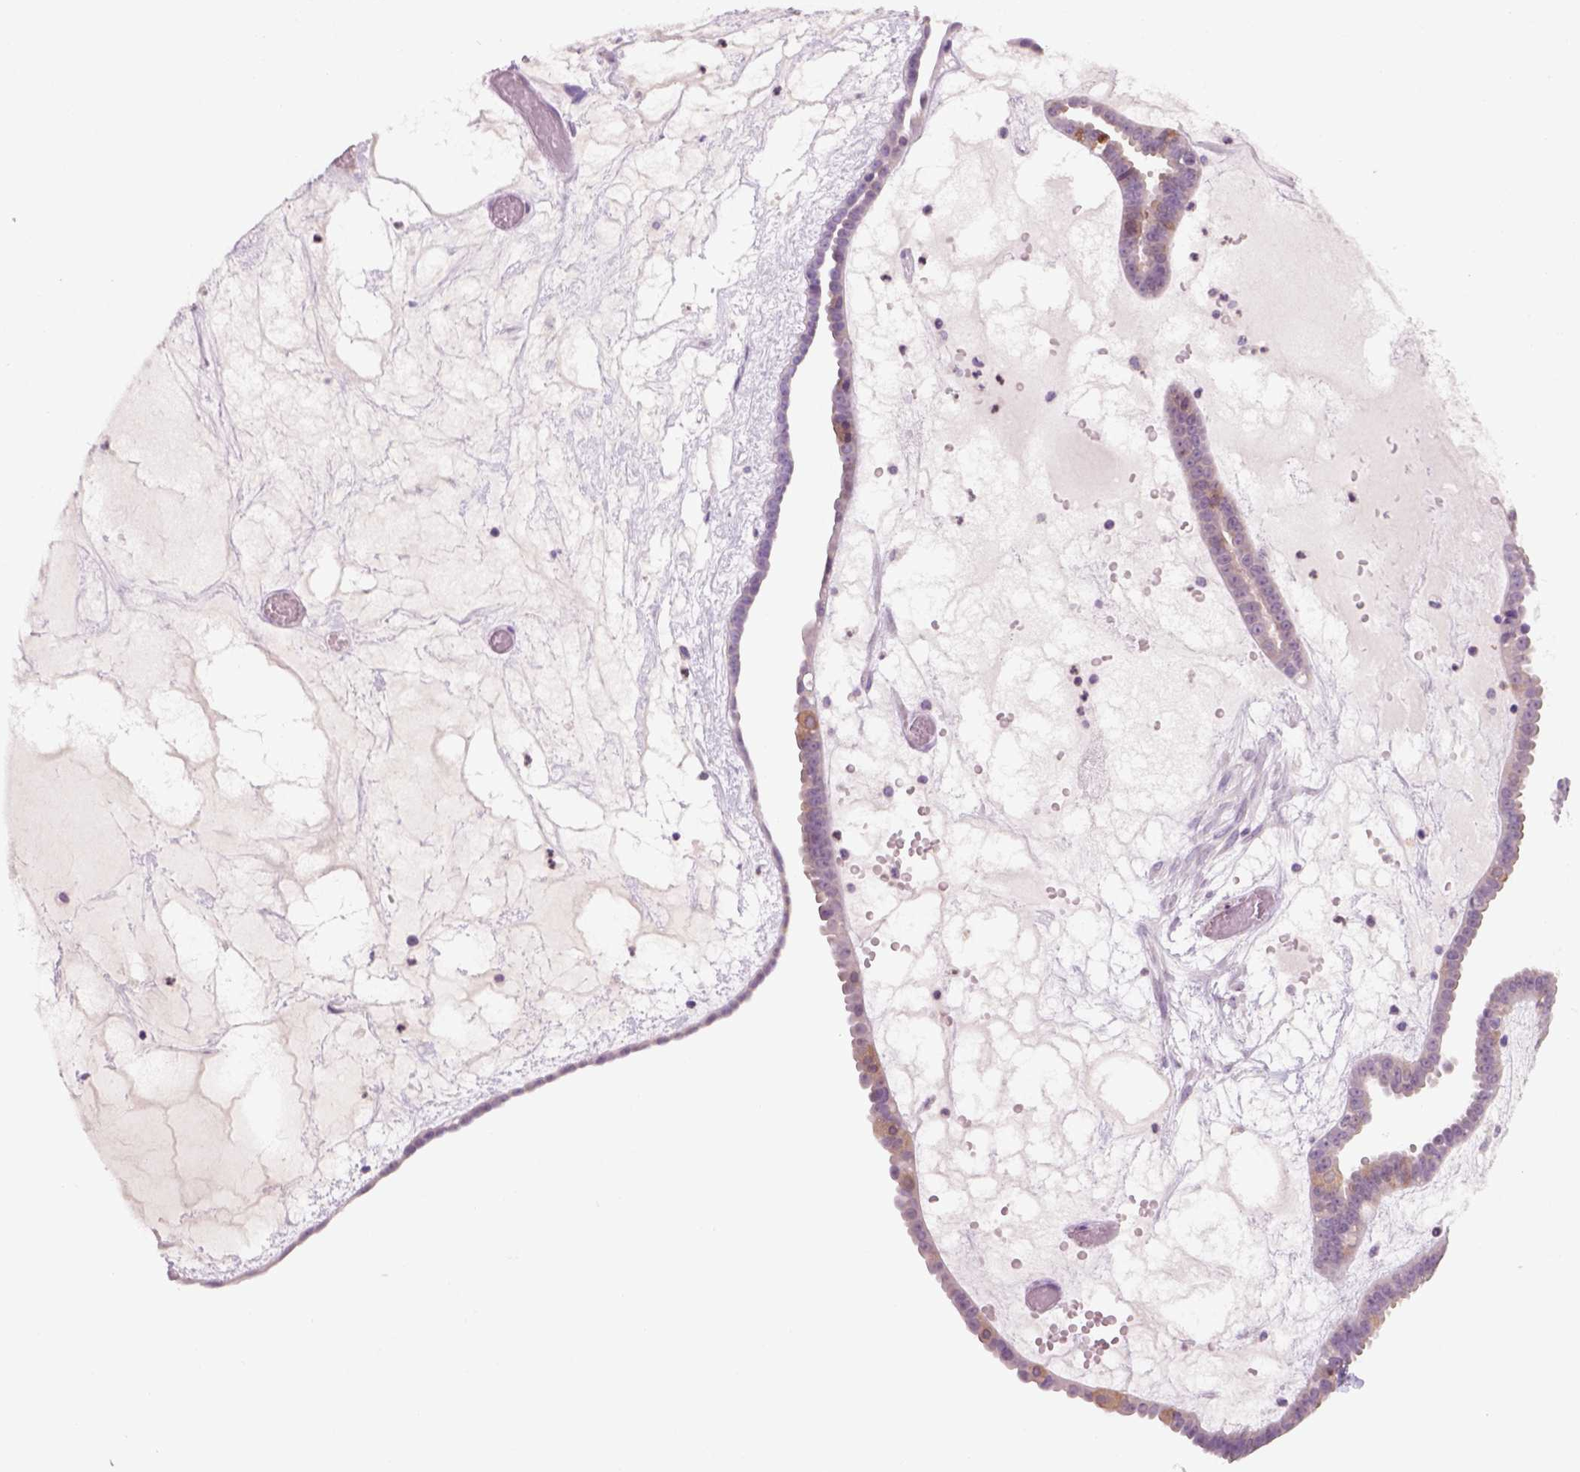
{"staining": {"intensity": "moderate", "quantity": "25%-75%", "location": "cytoplasmic/membranous"}, "tissue": "ovarian cancer", "cell_type": "Tumor cells", "image_type": "cancer", "snomed": [{"axis": "morphology", "description": "Cystadenocarcinoma, serous, NOS"}, {"axis": "topography", "description": "Ovary"}], "caption": "Protein expression analysis of ovarian cancer (serous cystadenocarcinoma) demonstrates moderate cytoplasmic/membranous expression in about 25%-75% of tumor cells. The protein of interest is stained brown, and the nuclei are stained in blue (DAB (3,3'-diaminobenzidine) IHC with brightfield microscopy, high magnification).", "gene": "GOT1", "patient": {"sex": "female", "age": 71}}